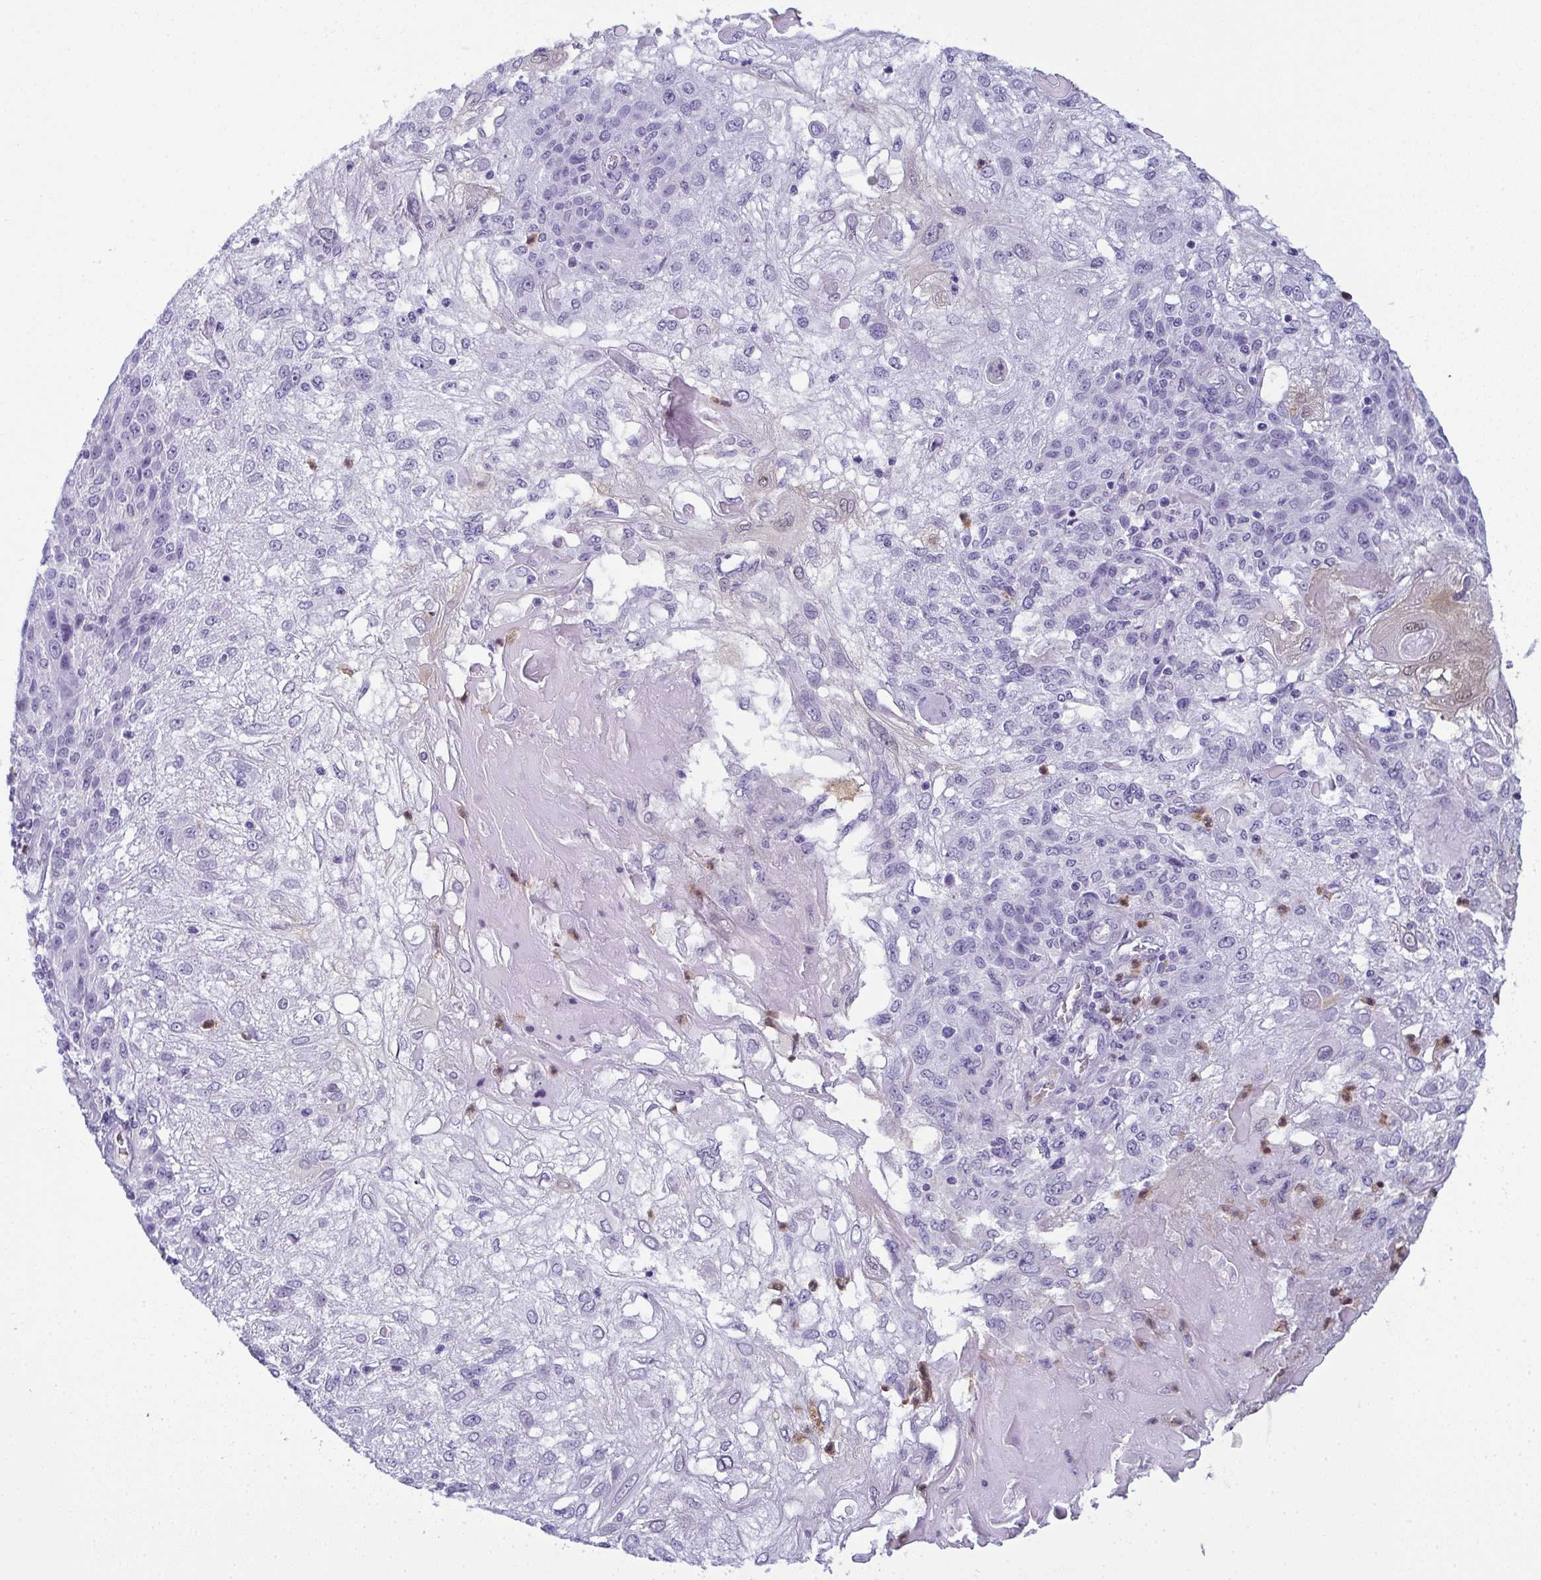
{"staining": {"intensity": "negative", "quantity": "none", "location": "none"}, "tissue": "skin cancer", "cell_type": "Tumor cells", "image_type": "cancer", "snomed": [{"axis": "morphology", "description": "Normal tissue, NOS"}, {"axis": "morphology", "description": "Squamous cell carcinoma, NOS"}, {"axis": "topography", "description": "Skin"}], "caption": "Immunohistochemistry of skin cancer shows no positivity in tumor cells.", "gene": "CDA", "patient": {"sex": "female", "age": 83}}